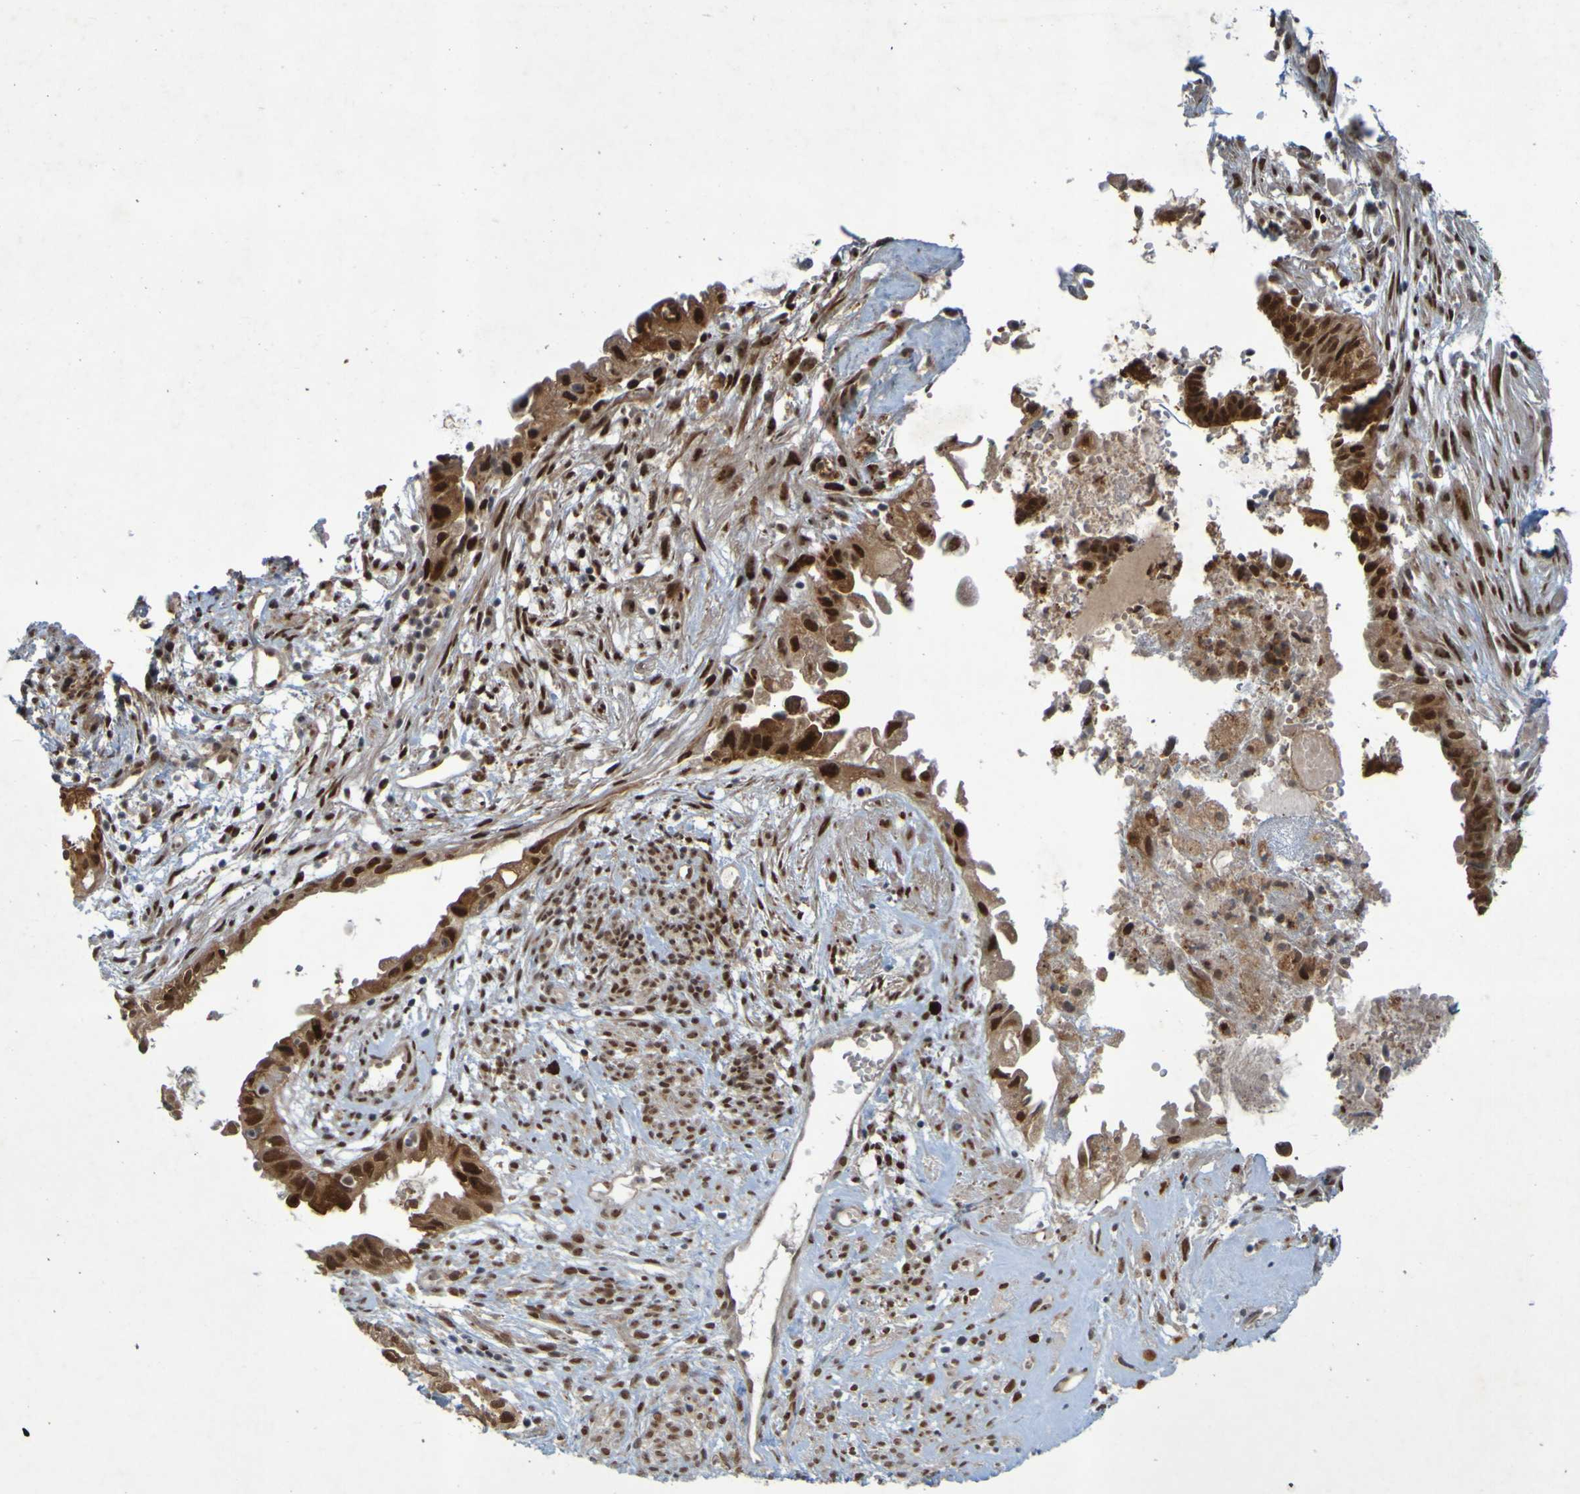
{"staining": {"intensity": "strong", "quantity": ">75%", "location": "cytoplasmic/membranous,nuclear"}, "tissue": "cervical cancer", "cell_type": "Tumor cells", "image_type": "cancer", "snomed": [{"axis": "morphology", "description": "Normal tissue, NOS"}, {"axis": "morphology", "description": "Adenocarcinoma, NOS"}, {"axis": "topography", "description": "Cervix"}, {"axis": "topography", "description": "Endometrium"}], "caption": "Protein staining displays strong cytoplasmic/membranous and nuclear staining in approximately >75% of tumor cells in cervical cancer.", "gene": "MCPH1", "patient": {"sex": "female", "age": 86}}